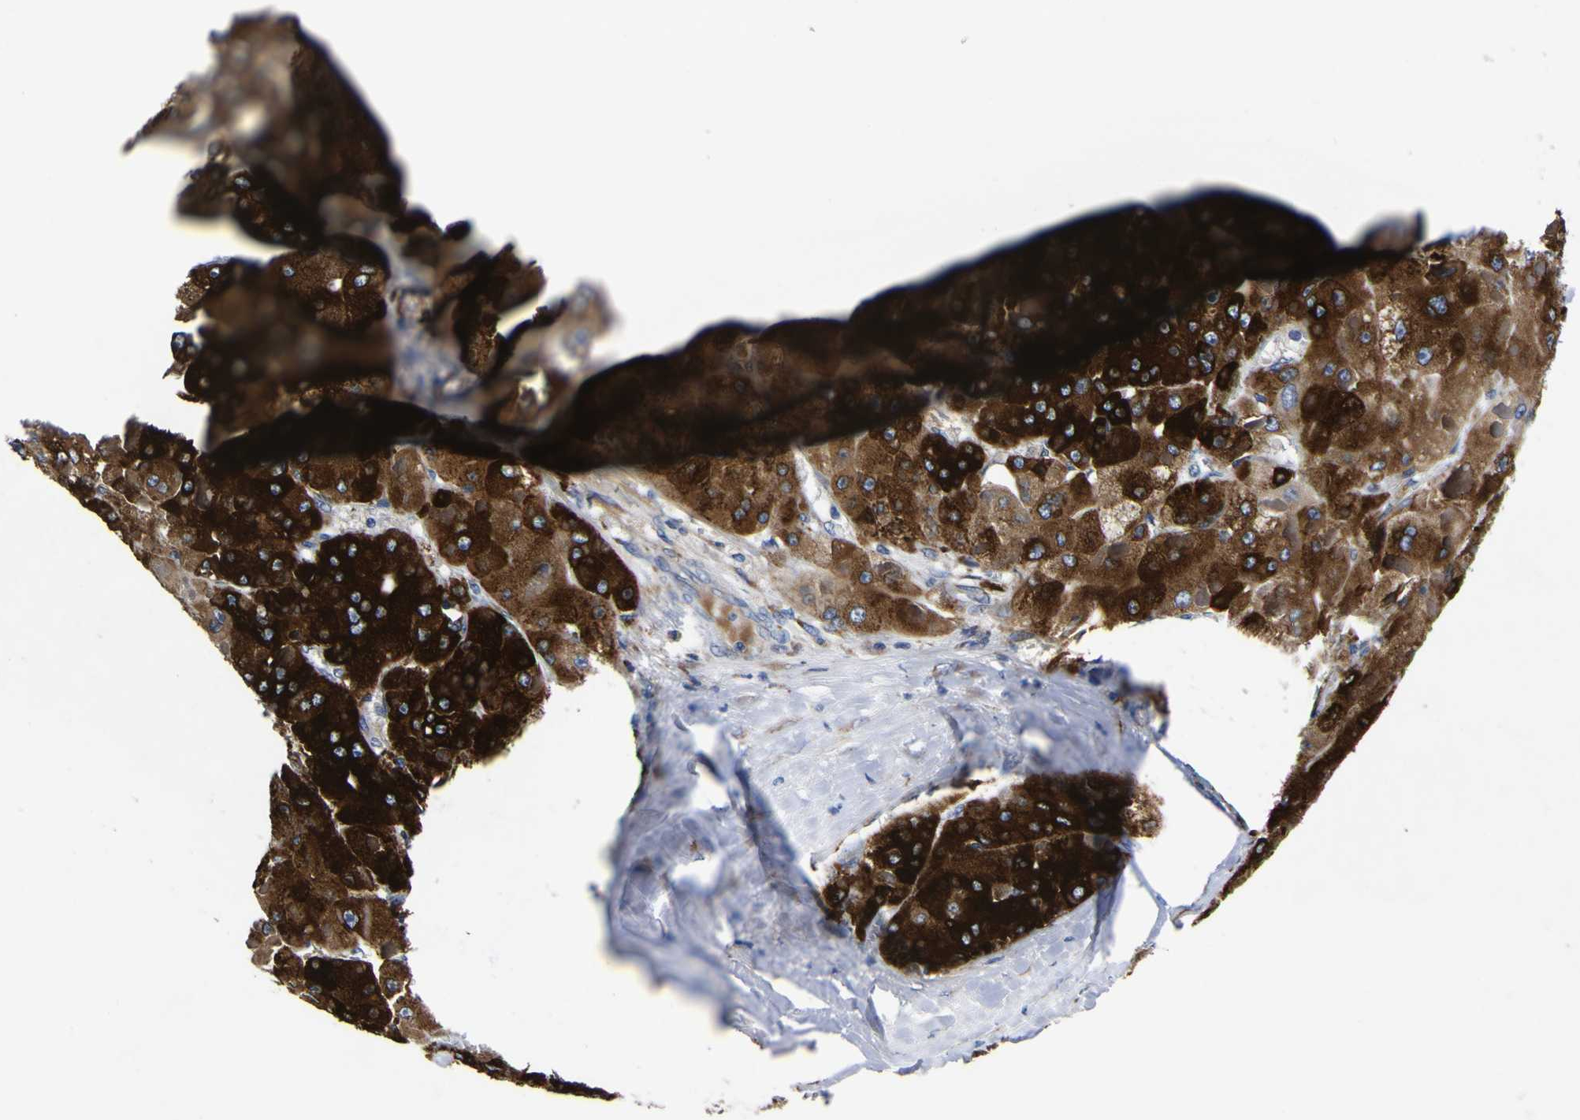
{"staining": {"intensity": "strong", "quantity": ">75%", "location": "cytoplasmic/membranous"}, "tissue": "liver cancer", "cell_type": "Tumor cells", "image_type": "cancer", "snomed": [{"axis": "morphology", "description": "Carcinoma, Hepatocellular, NOS"}, {"axis": "topography", "description": "Liver"}], "caption": "Liver hepatocellular carcinoma was stained to show a protein in brown. There is high levels of strong cytoplasmic/membranous staining in about >75% of tumor cells.", "gene": "SCD", "patient": {"sex": "female", "age": 73}}